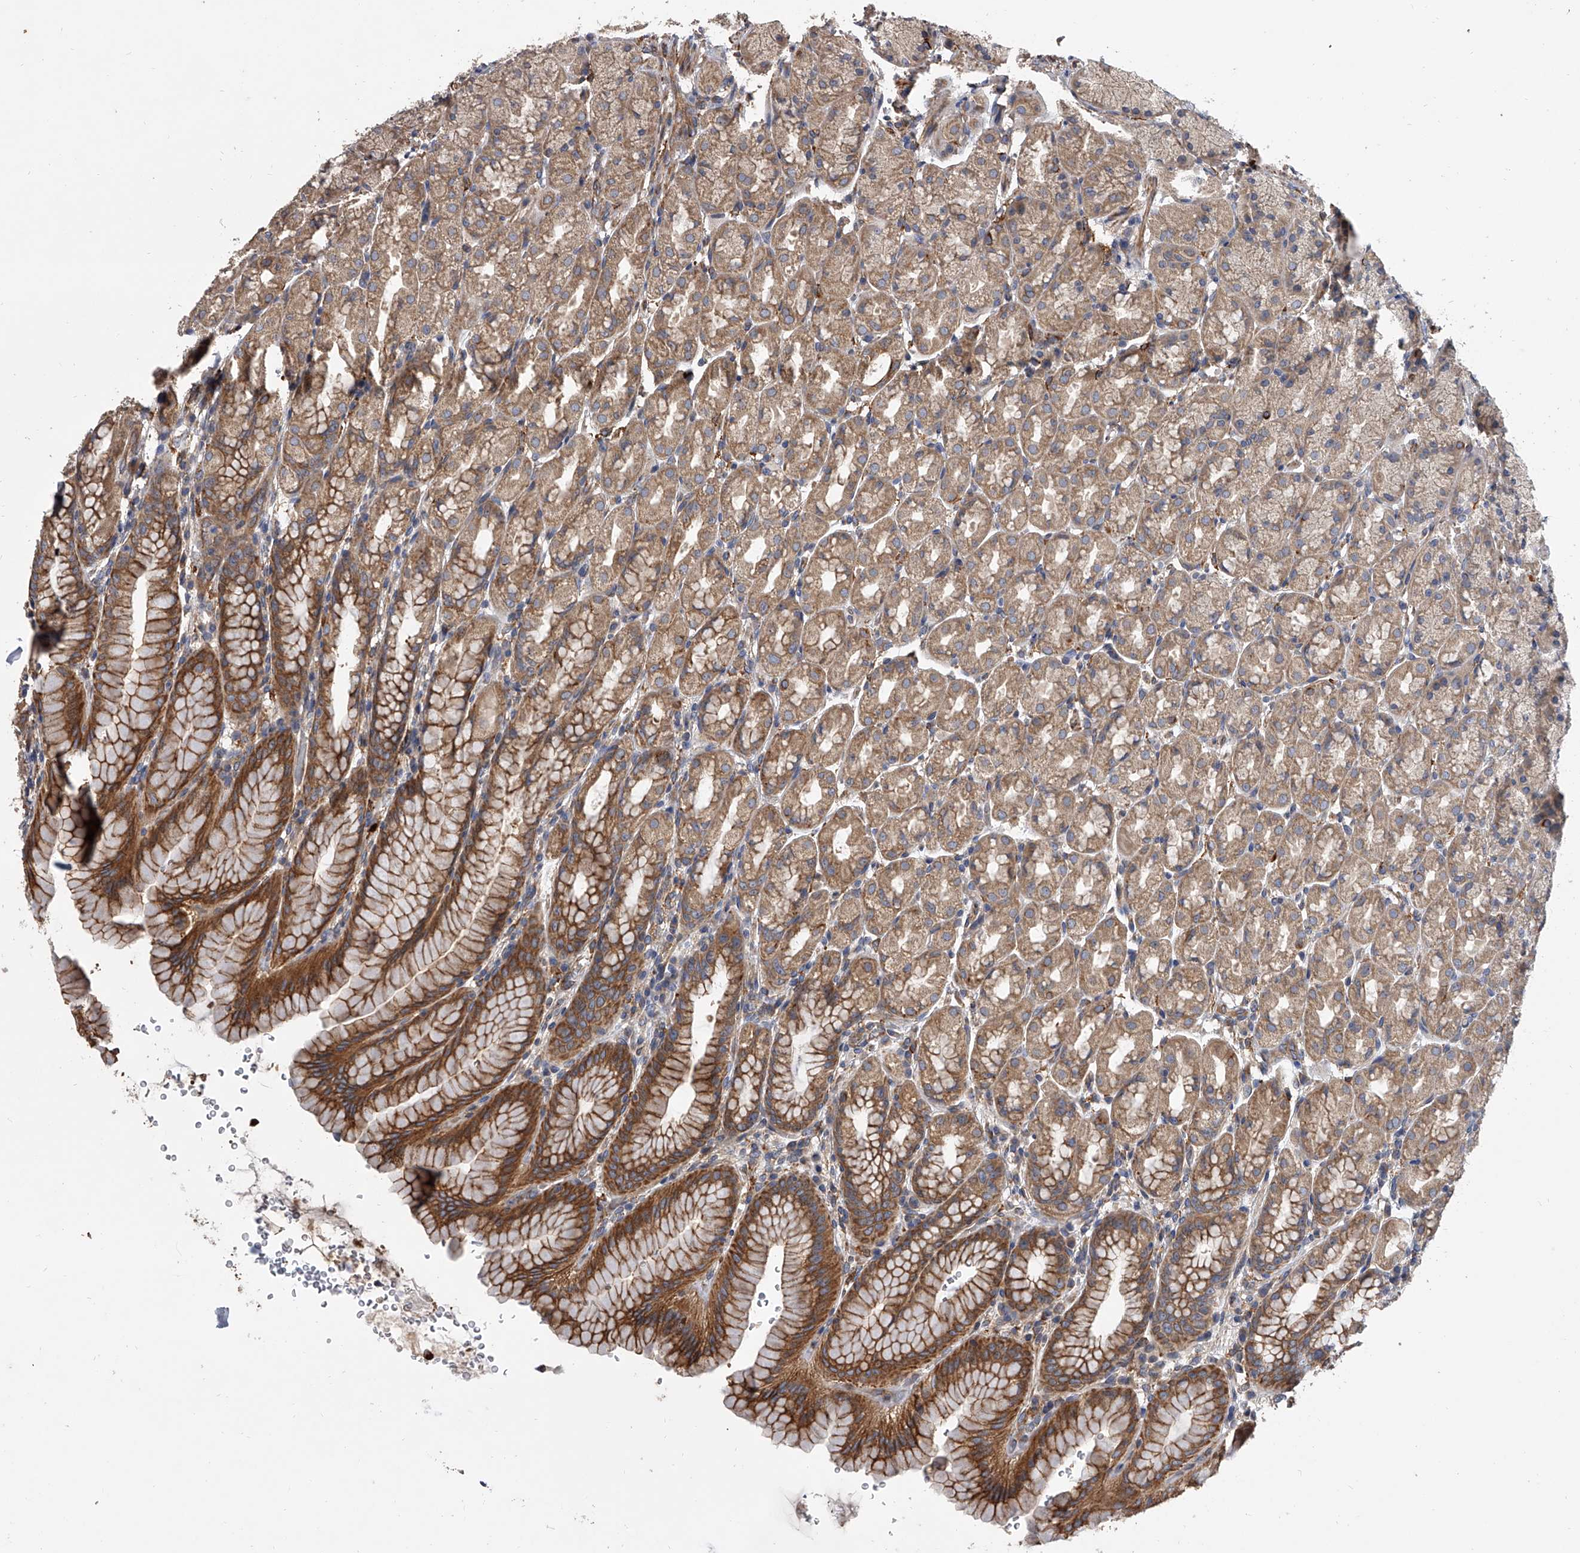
{"staining": {"intensity": "weak", "quantity": "25%-75%", "location": "cytoplasmic/membranous"}, "tissue": "stomach", "cell_type": "Glandular cells", "image_type": "normal", "snomed": [{"axis": "morphology", "description": "Normal tissue, NOS"}, {"axis": "topography", "description": "Stomach"}], "caption": "Normal stomach shows weak cytoplasmic/membranous positivity in about 25%-75% of glandular cells (brown staining indicates protein expression, while blue staining denotes nuclei)..", "gene": "EXOC4", "patient": {"sex": "male", "age": 42}}